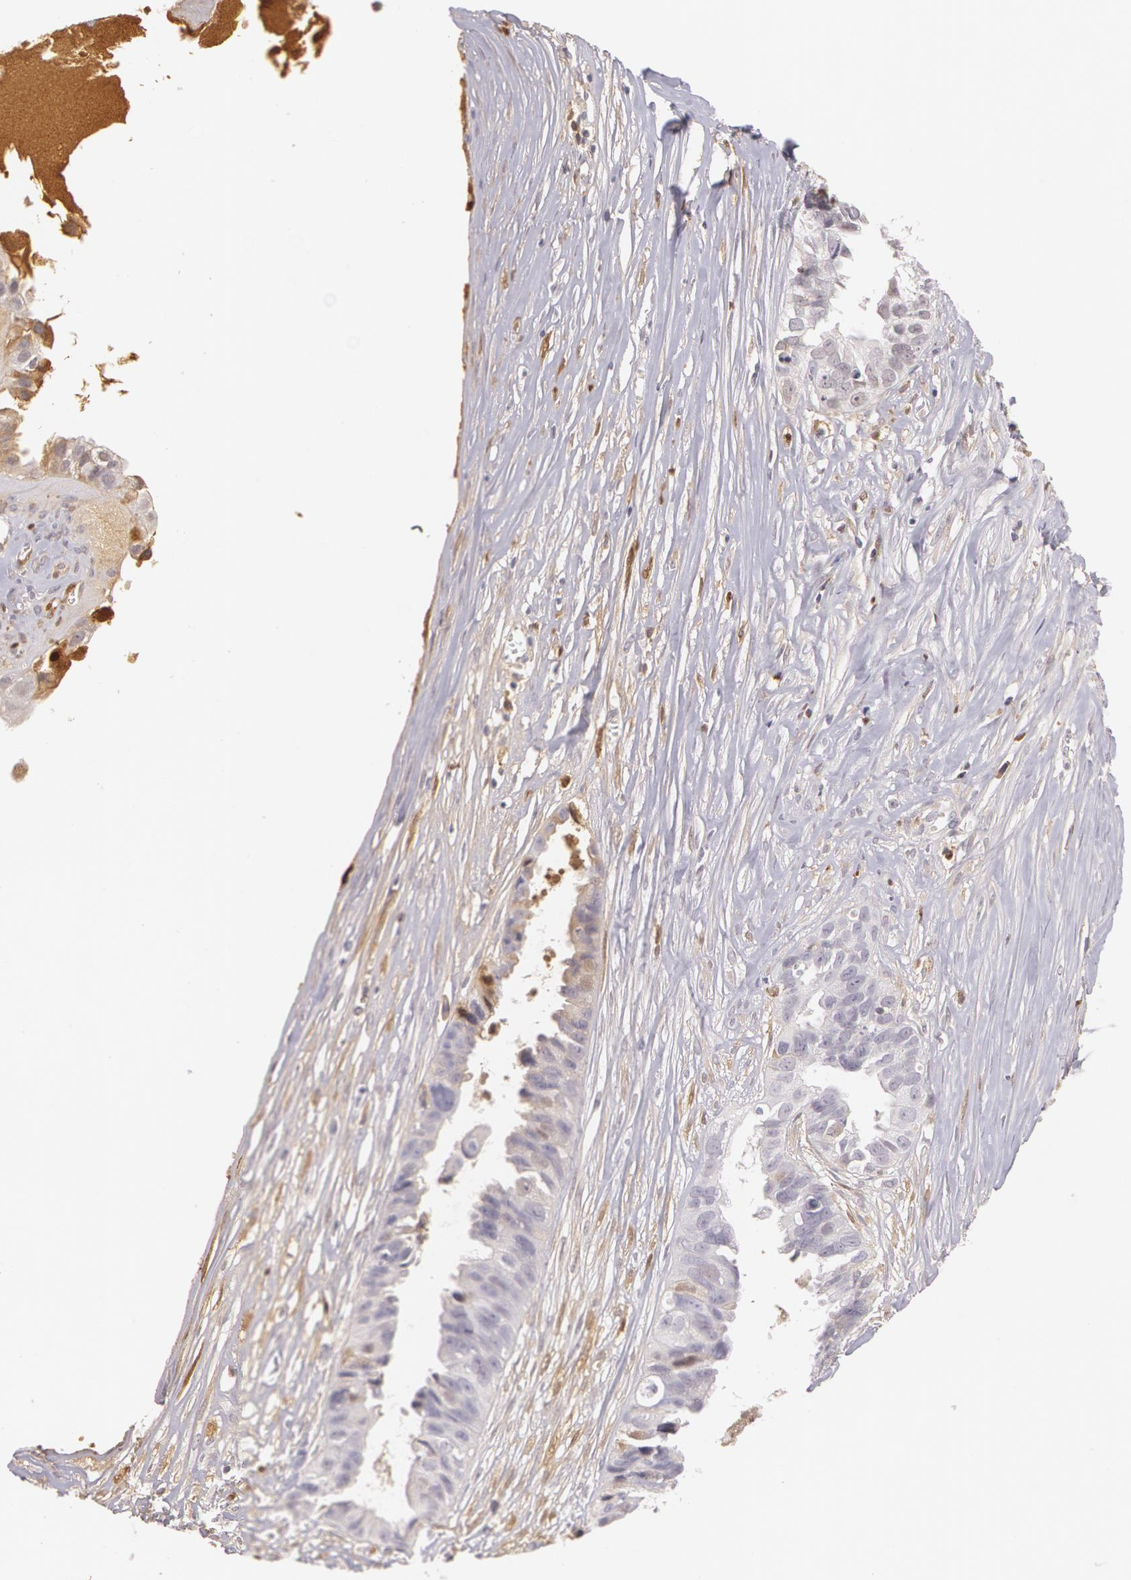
{"staining": {"intensity": "moderate", "quantity": "25%-75%", "location": "cytoplasmic/membranous"}, "tissue": "ovarian cancer", "cell_type": "Tumor cells", "image_type": "cancer", "snomed": [{"axis": "morphology", "description": "Carcinoma, endometroid"}, {"axis": "topography", "description": "Ovary"}], "caption": "About 25%-75% of tumor cells in human ovarian cancer (endometroid carcinoma) display moderate cytoplasmic/membranous protein positivity as visualized by brown immunohistochemical staining.", "gene": "LBP", "patient": {"sex": "female", "age": 85}}